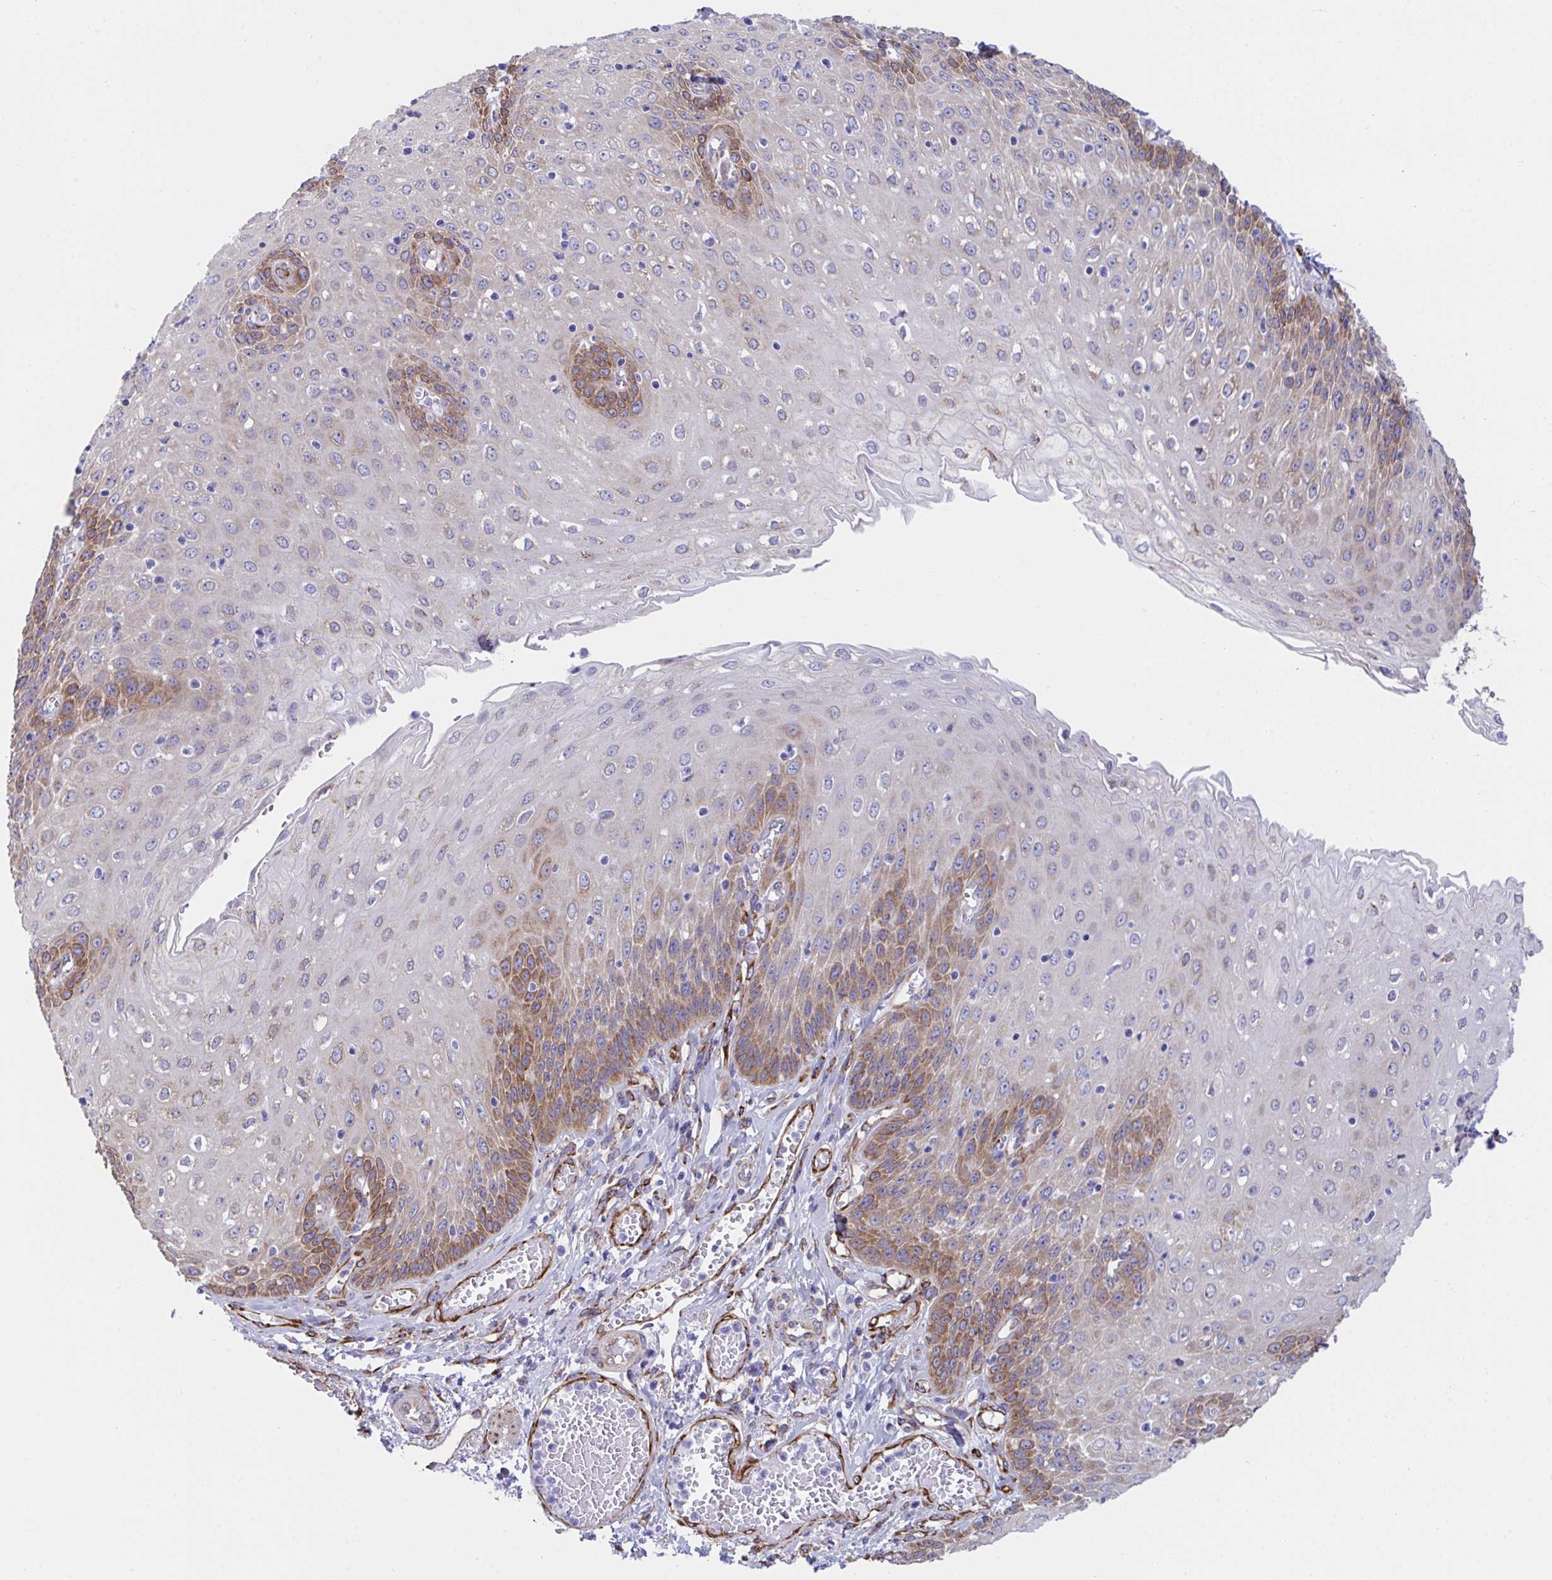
{"staining": {"intensity": "moderate", "quantity": "25%-75%", "location": "cytoplasmic/membranous"}, "tissue": "esophagus", "cell_type": "Squamous epithelial cells", "image_type": "normal", "snomed": [{"axis": "morphology", "description": "Normal tissue, NOS"}, {"axis": "morphology", "description": "Adenocarcinoma, NOS"}, {"axis": "topography", "description": "Esophagus"}], "caption": "Moderate cytoplasmic/membranous staining for a protein is appreciated in about 25%-75% of squamous epithelial cells of normal esophagus using immunohistochemistry (IHC).", "gene": "ASPH", "patient": {"sex": "male", "age": 81}}